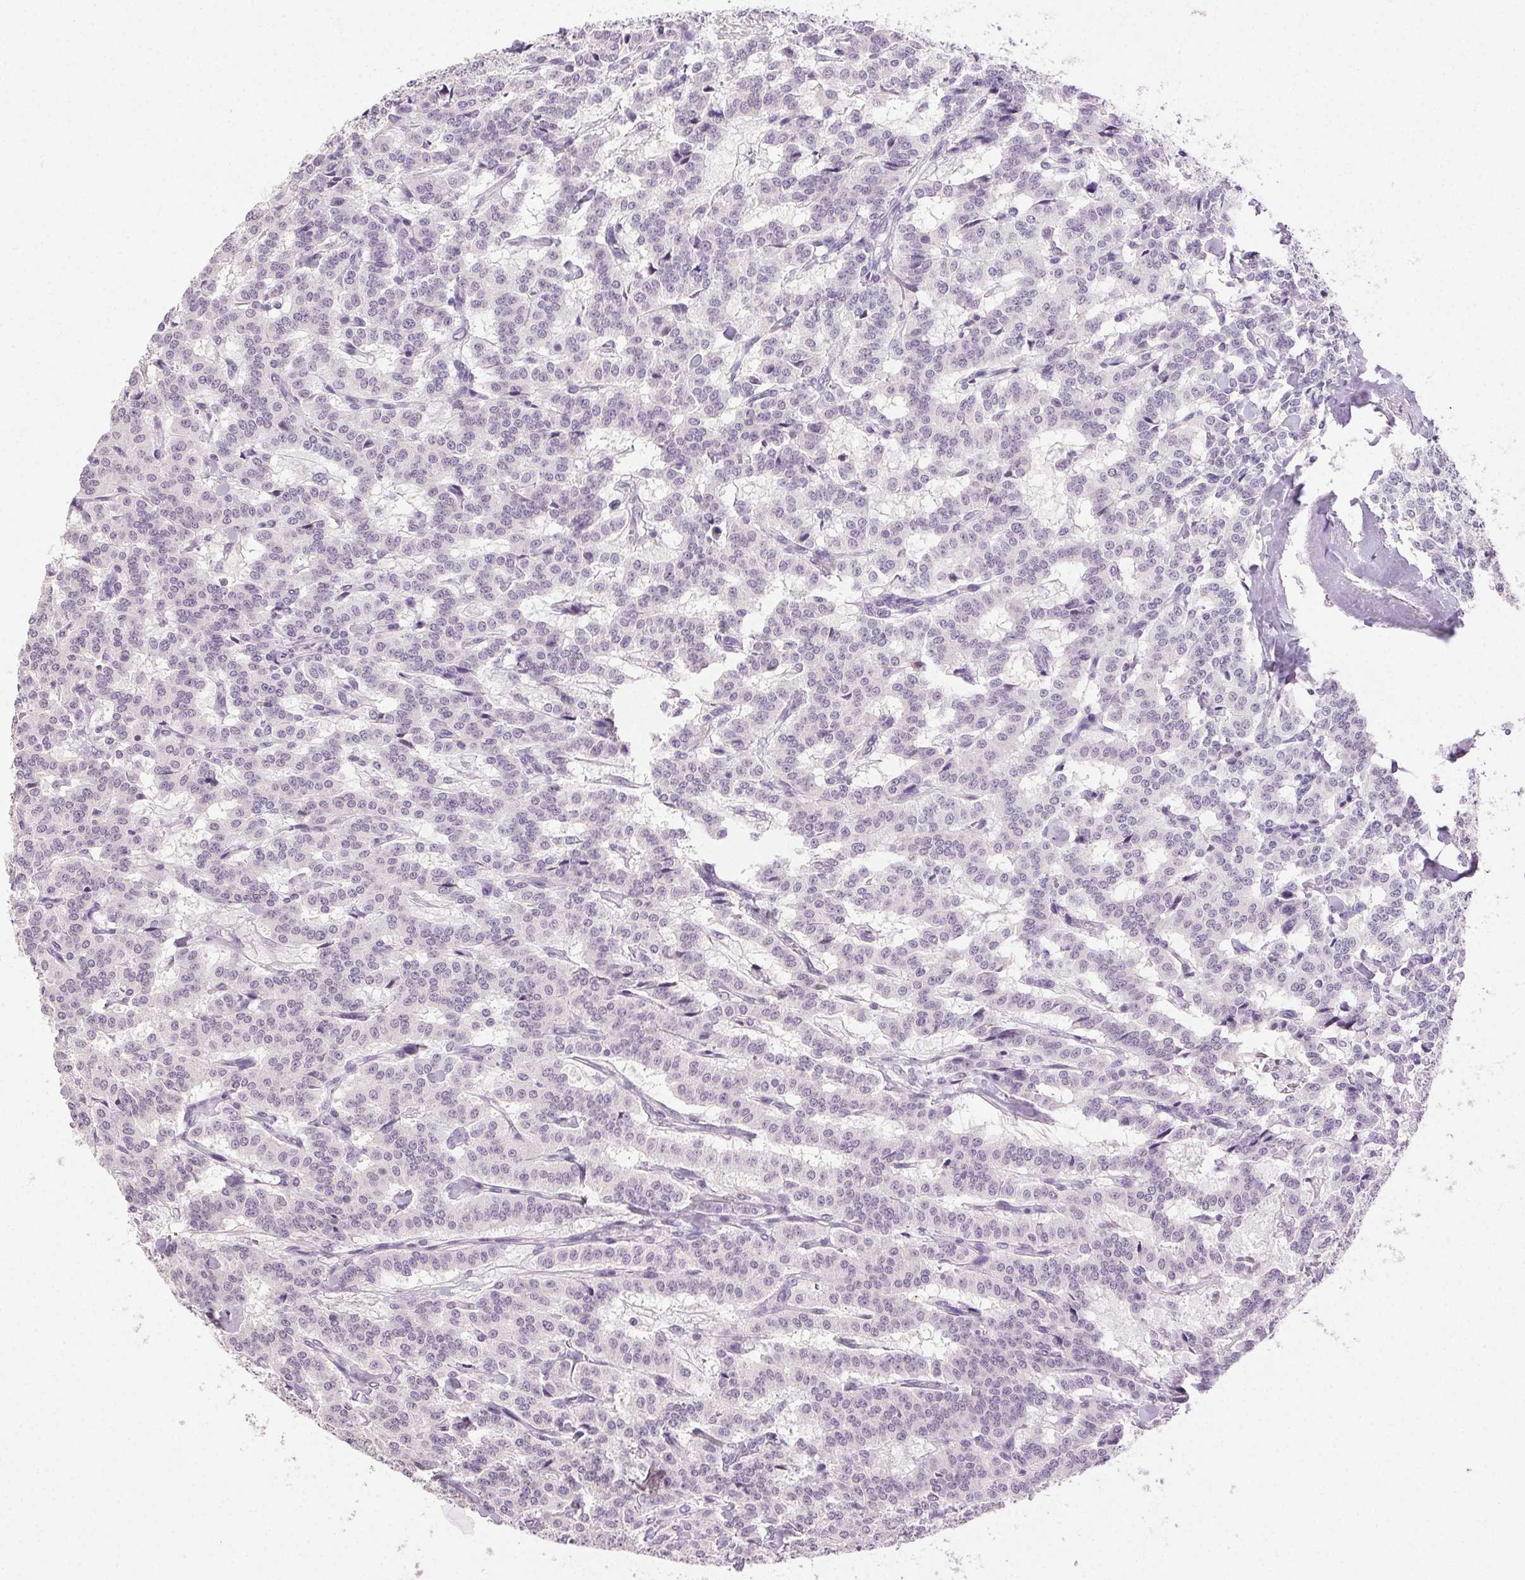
{"staining": {"intensity": "negative", "quantity": "none", "location": "none"}, "tissue": "carcinoid", "cell_type": "Tumor cells", "image_type": "cancer", "snomed": [{"axis": "morphology", "description": "Carcinoid, malignant, NOS"}, {"axis": "topography", "description": "Lung"}], "caption": "The IHC micrograph has no significant staining in tumor cells of carcinoid (malignant) tissue.", "gene": "CLDN10", "patient": {"sex": "female", "age": 46}}